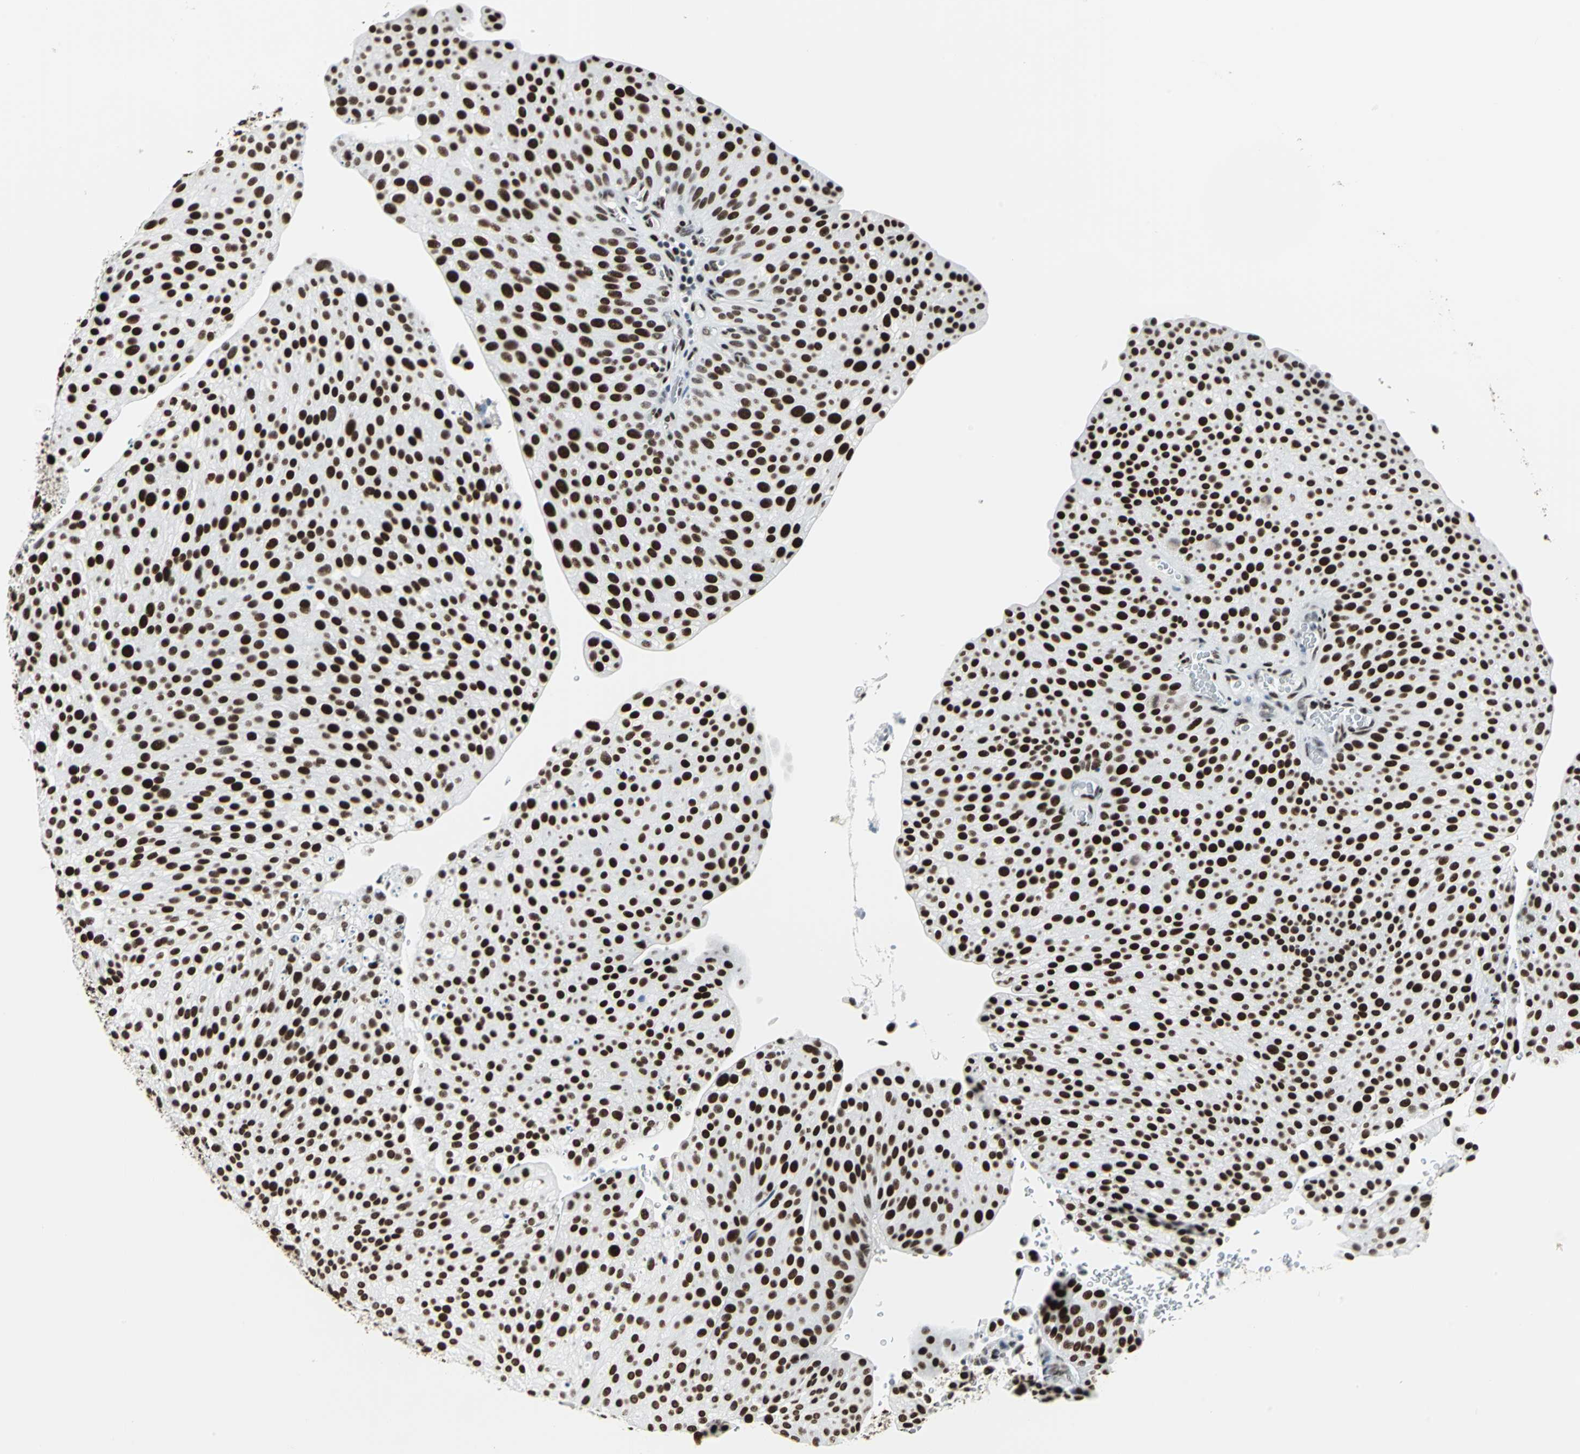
{"staining": {"intensity": "strong", "quantity": ">75%", "location": "nuclear"}, "tissue": "urothelial cancer", "cell_type": "Tumor cells", "image_type": "cancer", "snomed": [{"axis": "morphology", "description": "Urothelial carcinoma, Low grade"}, {"axis": "topography", "description": "Smooth muscle"}, {"axis": "topography", "description": "Urinary bladder"}], "caption": "Protein staining of low-grade urothelial carcinoma tissue displays strong nuclear expression in approximately >75% of tumor cells. The protein of interest is shown in brown color, while the nuclei are stained blue.", "gene": "HDAC2", "patient": {"sex": "male", "age": 60}}